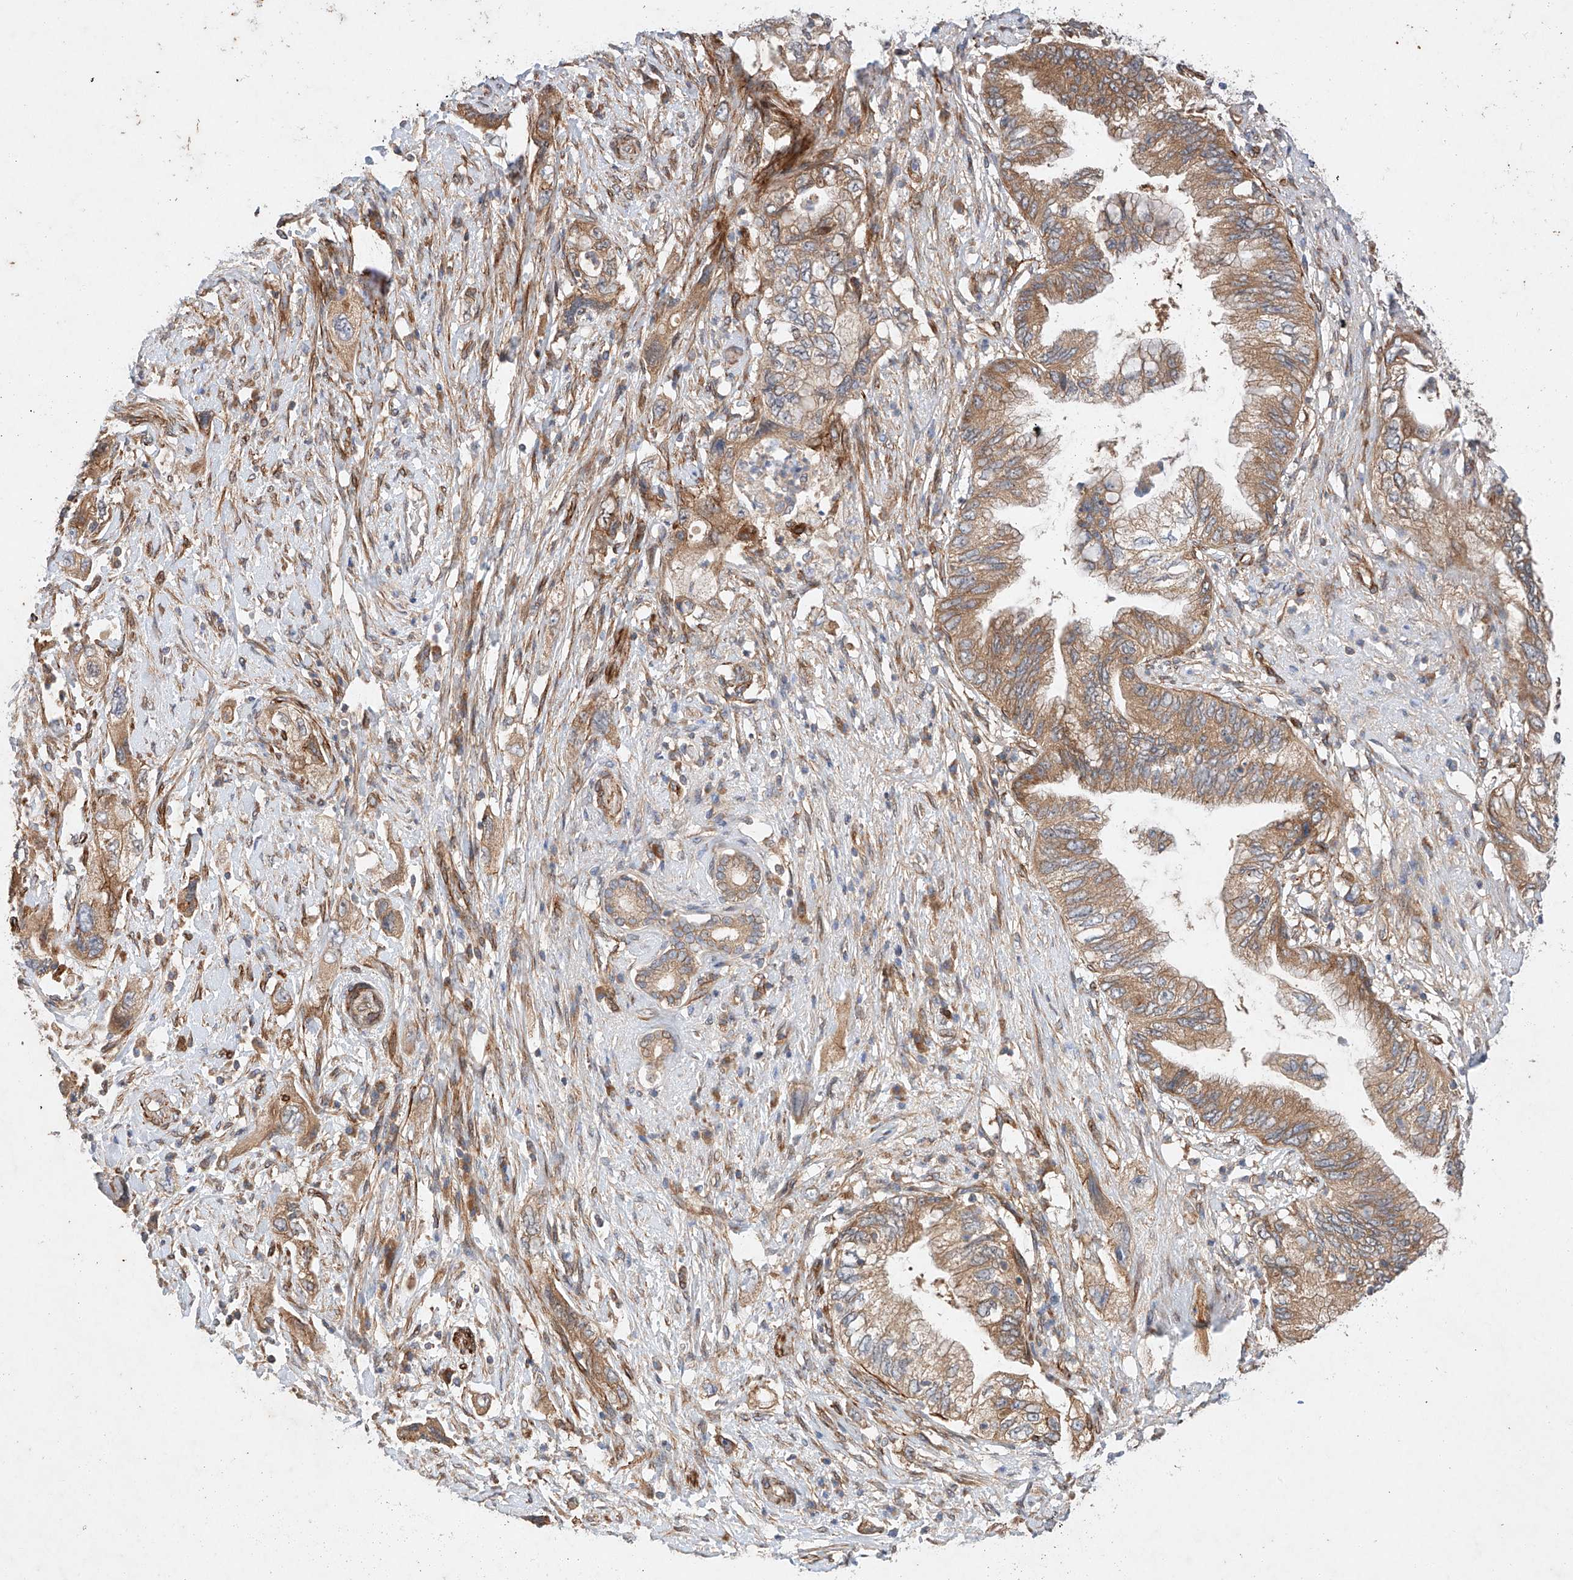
{"staining": {"intensity": "moderate", "quantity": ">75%", "location": "cytoplasmic/membranous"}, "tissue": "pancreatic cancer", "cell_type": "Tumor cells", "image_type": "cancer", "snomed": [{"axis": "morphology", "description": "Adenocarcinoma, NOS"}, {"axis": "topography", "description": "Pancreas"}], "caption": "Immunohistochemical staining of pancreatic adenocarcinoma shows moderate cytoplasmic/membranous protein expression in about >75% of tumor cells.", "gene": "RAB23", "patient": {"sex": "female", "age": 73}}